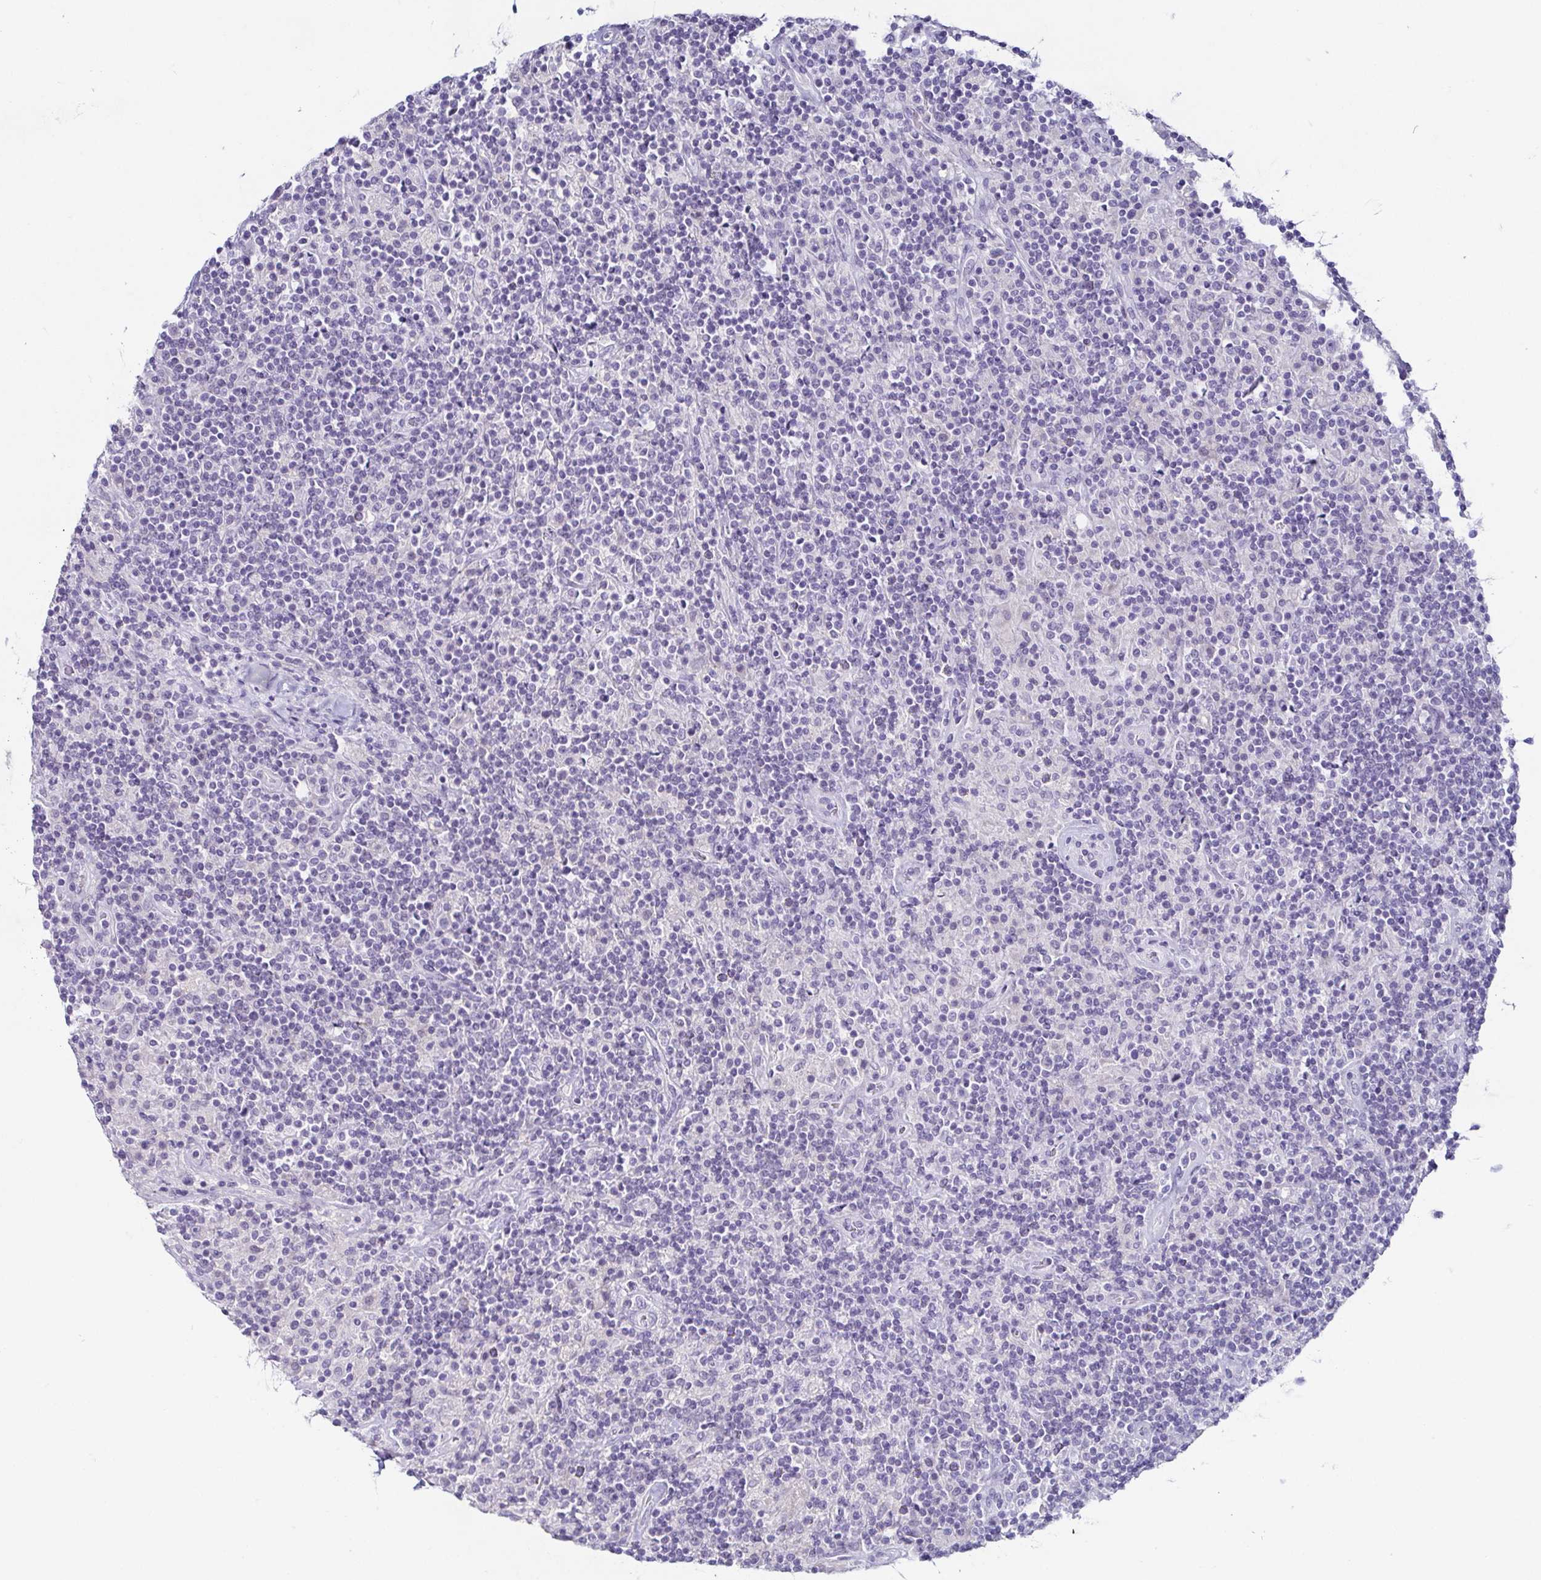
{"staining": {"intensity": "negative", "quantity": "none", "location": "none"}, "tissue": "lymphoma", "cell_type": "Tumor cells", "image_type": "cancer", "snomed": [{"axis": "morphology", "description": "Hodgkin's disease, NOS"}, {"axis": "topography", "description": "Lymph node"}], "caption": "Tumor cells show no significant protein expression in Hodgkin's disease.", "gene": "TP73", "patient": {"sex": "male", "age": 70}}